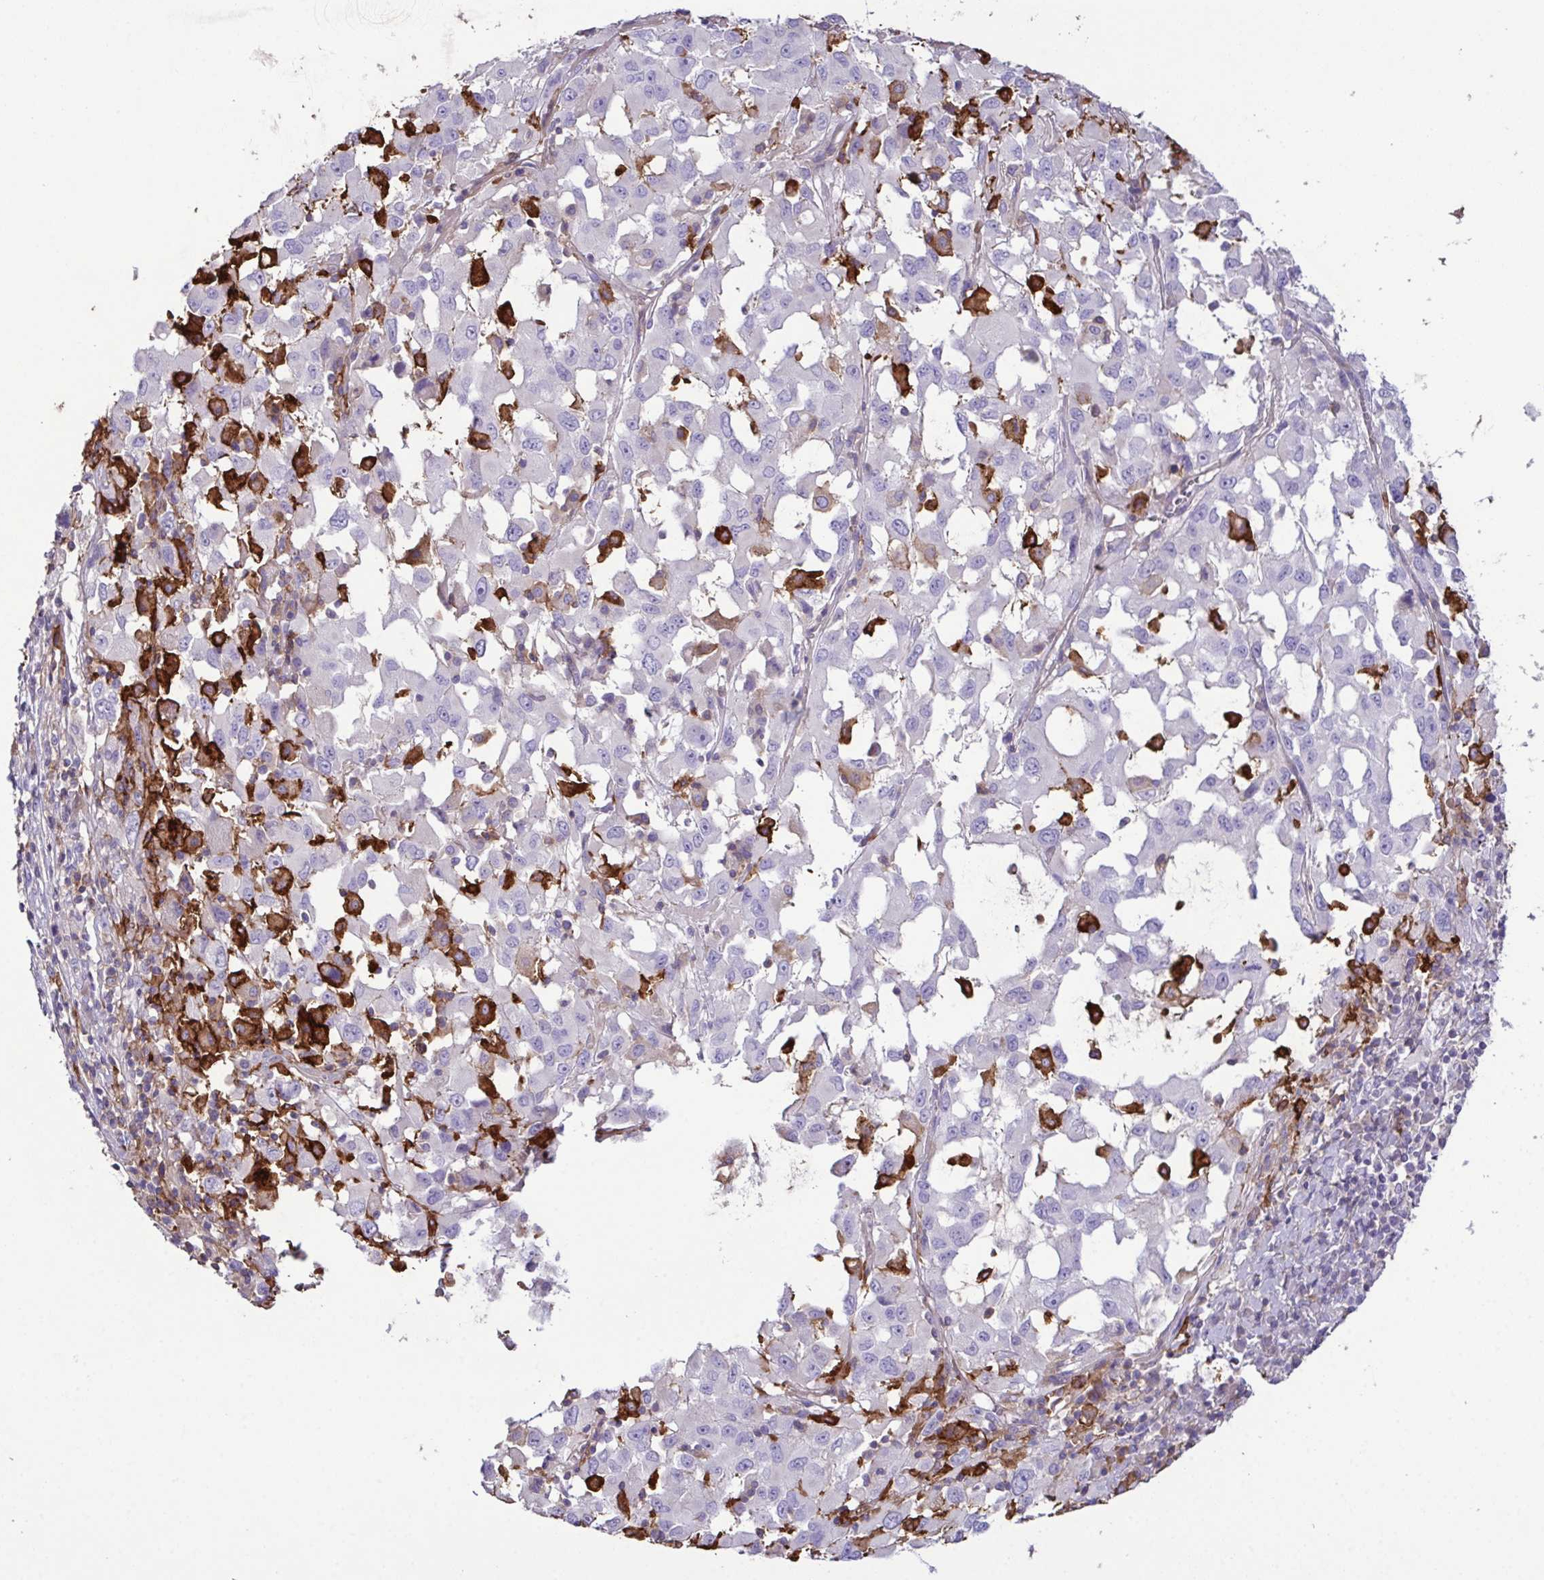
{"staining": {"intensity": "negative", "quantity": "none", "location": "none"}, "tissue": "melanoma", "cell_type": "Tumor cells", "image_type": "cancer", "snomed": [{"axis": "morphology", "description": "Malignant melanoma, Metastatic site"}, {"axis": "topography", "description": "Soft tissue"}], "caption": "This is an immunohistochemistry (IHC) image of human malignant melanoma (metastatic site). There is no expression in tumor cells.", "gene": "MARCO", "patient": {"sex": "male", "age": 50}}